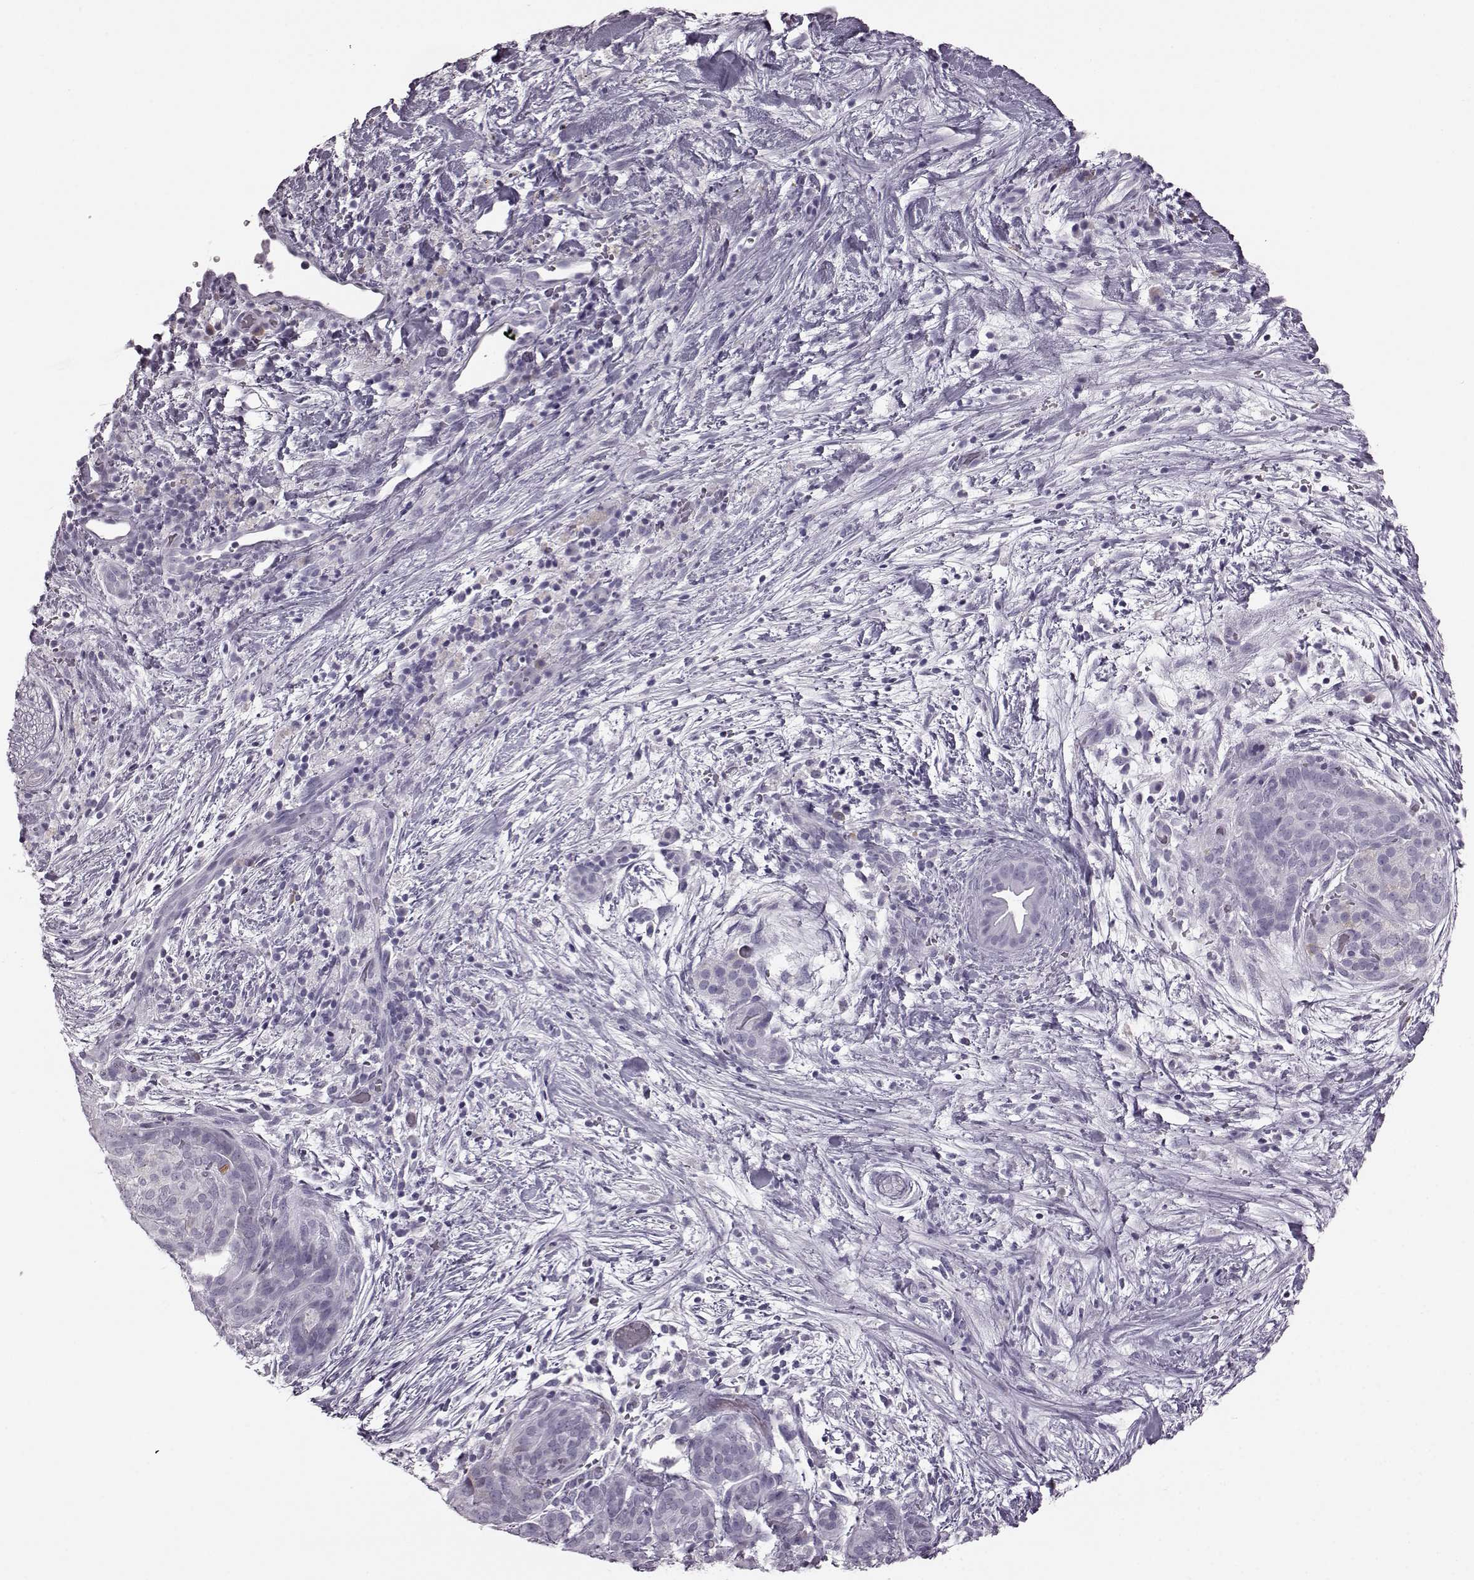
{"staining": {"intensity": "negative", "quantity": "none", "location": "none"}, "tissue": "pancreatic cancer", "cell_type": "Tumor cells", "image_type": "cancer", "snomed": [{"axis": "morphology", "description": "Adenocarcinoma, NOS"}, {"axis": "topography", "description": "Pancreas"}], "caption": "Immunohistochemical staining of human adenocarcinoma (pancreatic) displays no significant positivity in tumor cells. (DAB (3,3'-diaminobenzidine) IHC with hematoxylin counter stain).", "gene": "JSRP1", "patient": {"sex": "male", "age": 44}}